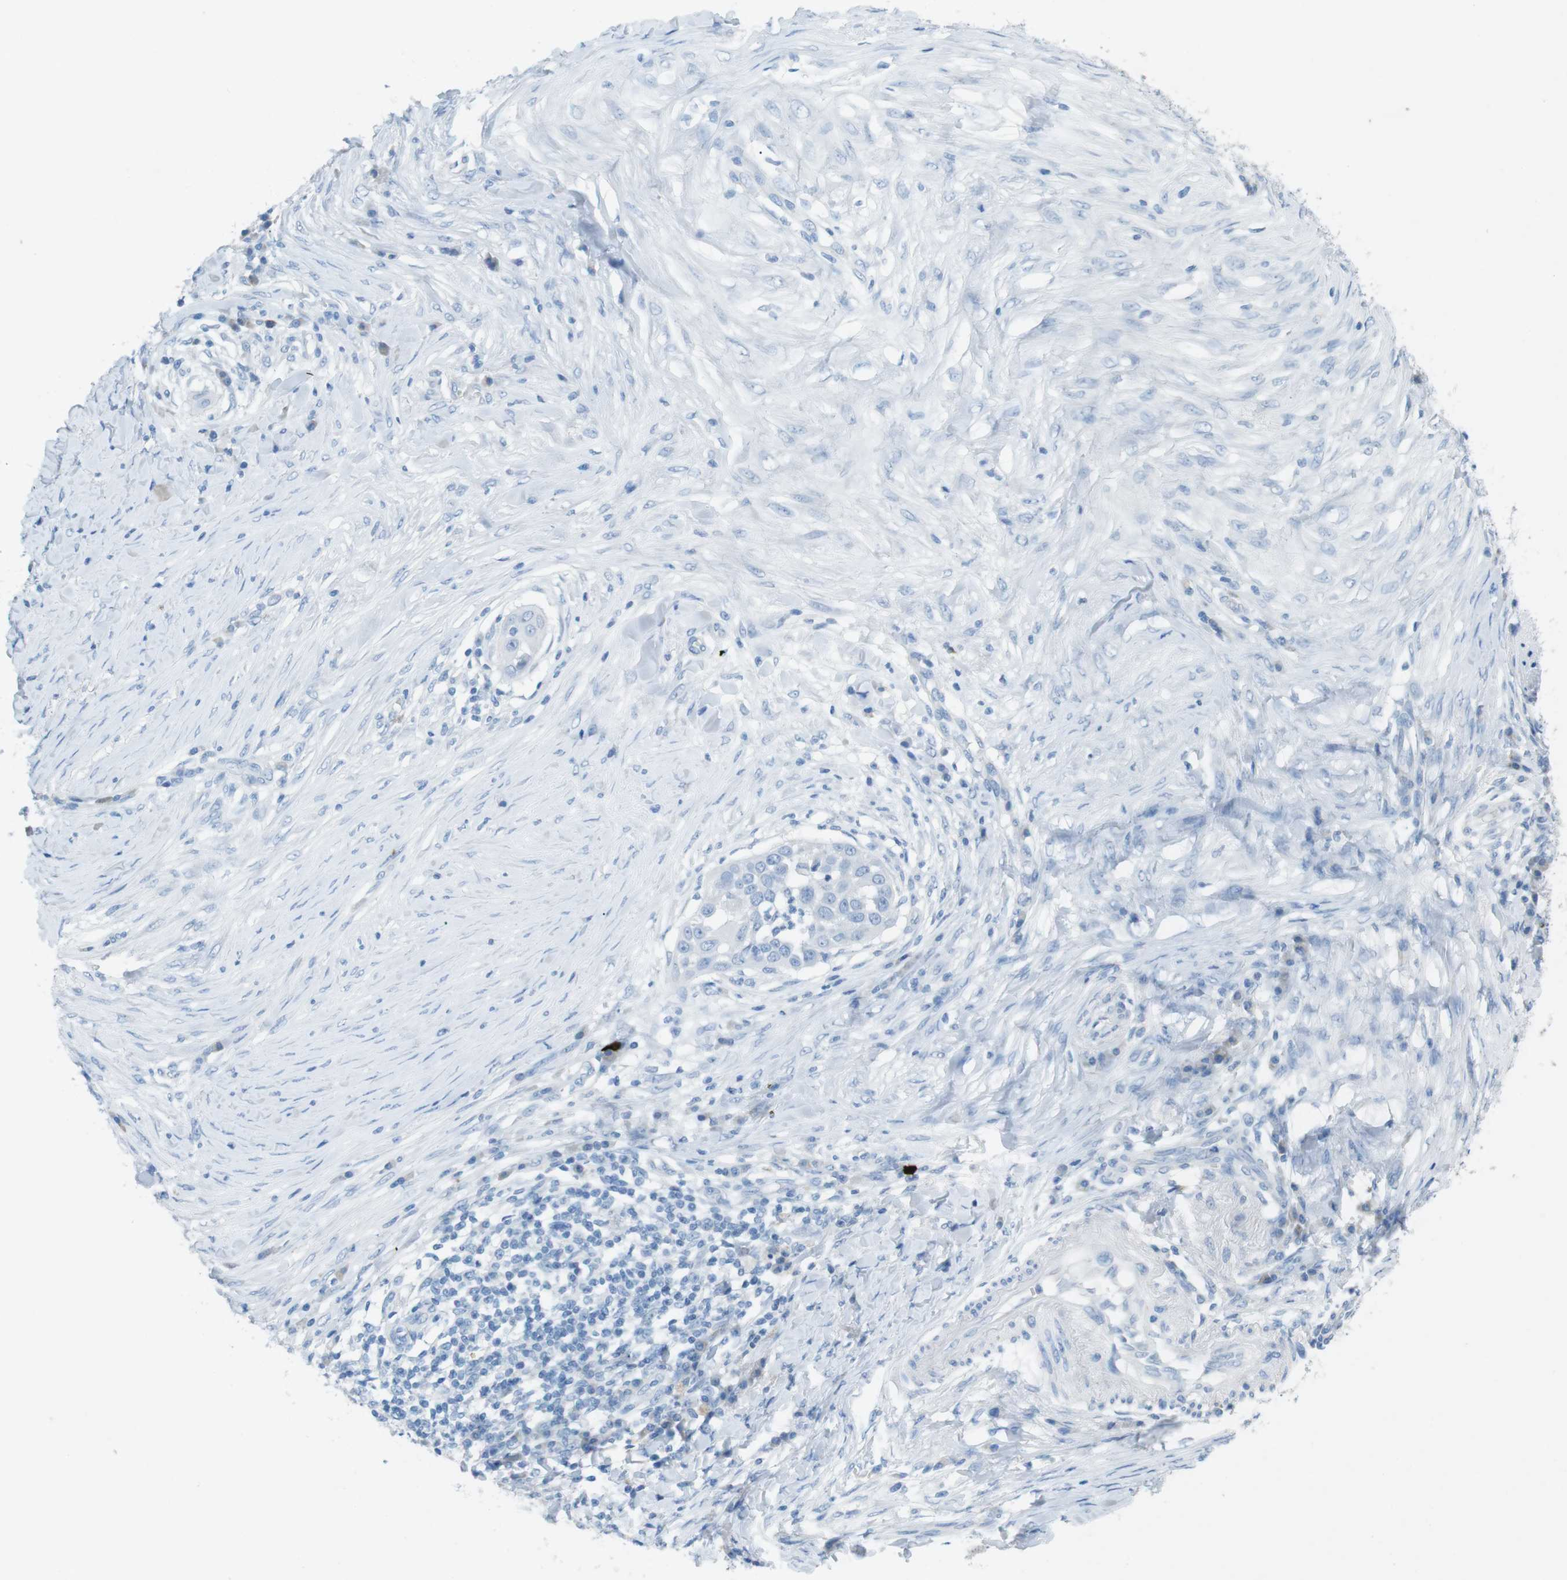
{"staining": {"intensity": "negative", "quantity": "none", "location": "none"}, "tissue": "skin cancer", "cell_type": "Tumor cells", "image_type": "cancer", "snomed": [{"axis": "morphology", "description": "Squamous cell carcinoma, NOS"}, {"axis": "topography", "description": "Skin"}], "caption": "This is a histopathology image of immunohistochemistry staining of skin cancer, which shows no expression in tumor cells.", "gene": "SALL4", "patient": {"sex": "female", "age": 44}}